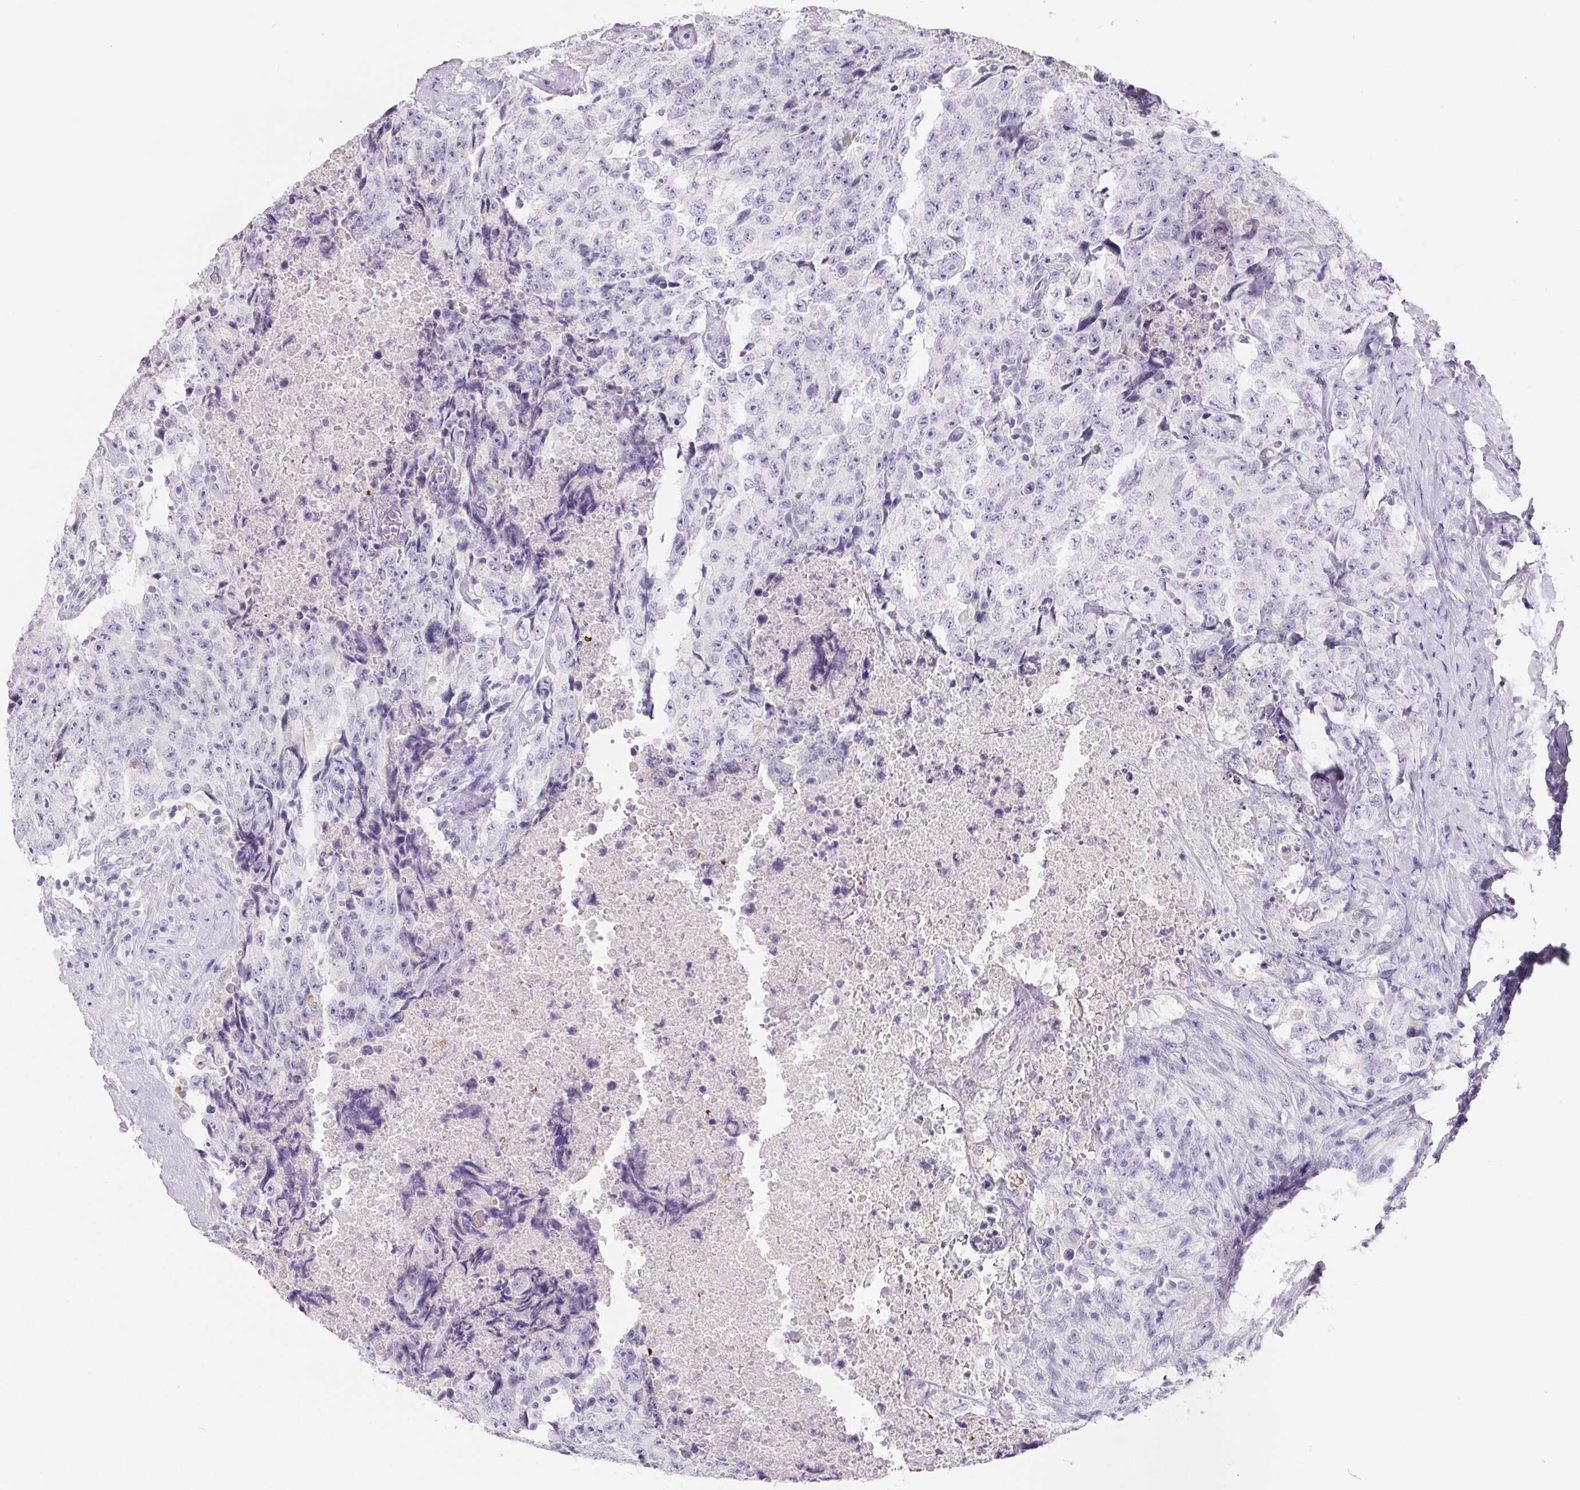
{"staining": {"intensity": "negative", "quantity": "none", "location": "none"}, "tissue": "testis cancer", "cell_type": "Tumor cells", "image_type": "cancer", "snomed": [{"axis": "morphology", "description": "Carcinoma, Embryonal, NOS"}, {"axis": "topography", "description": "Testis"}], "caption": "Immunohistochemistry photomicrograph of neoplastic tissue: embryonal carcinoma (testis) stained with DAB (3,3'-diaminobenzidine) exhibits no significant protein positivity in tumor cells.", "gene": "FDX1", "patient": {"sex": "male", "age": 24}}